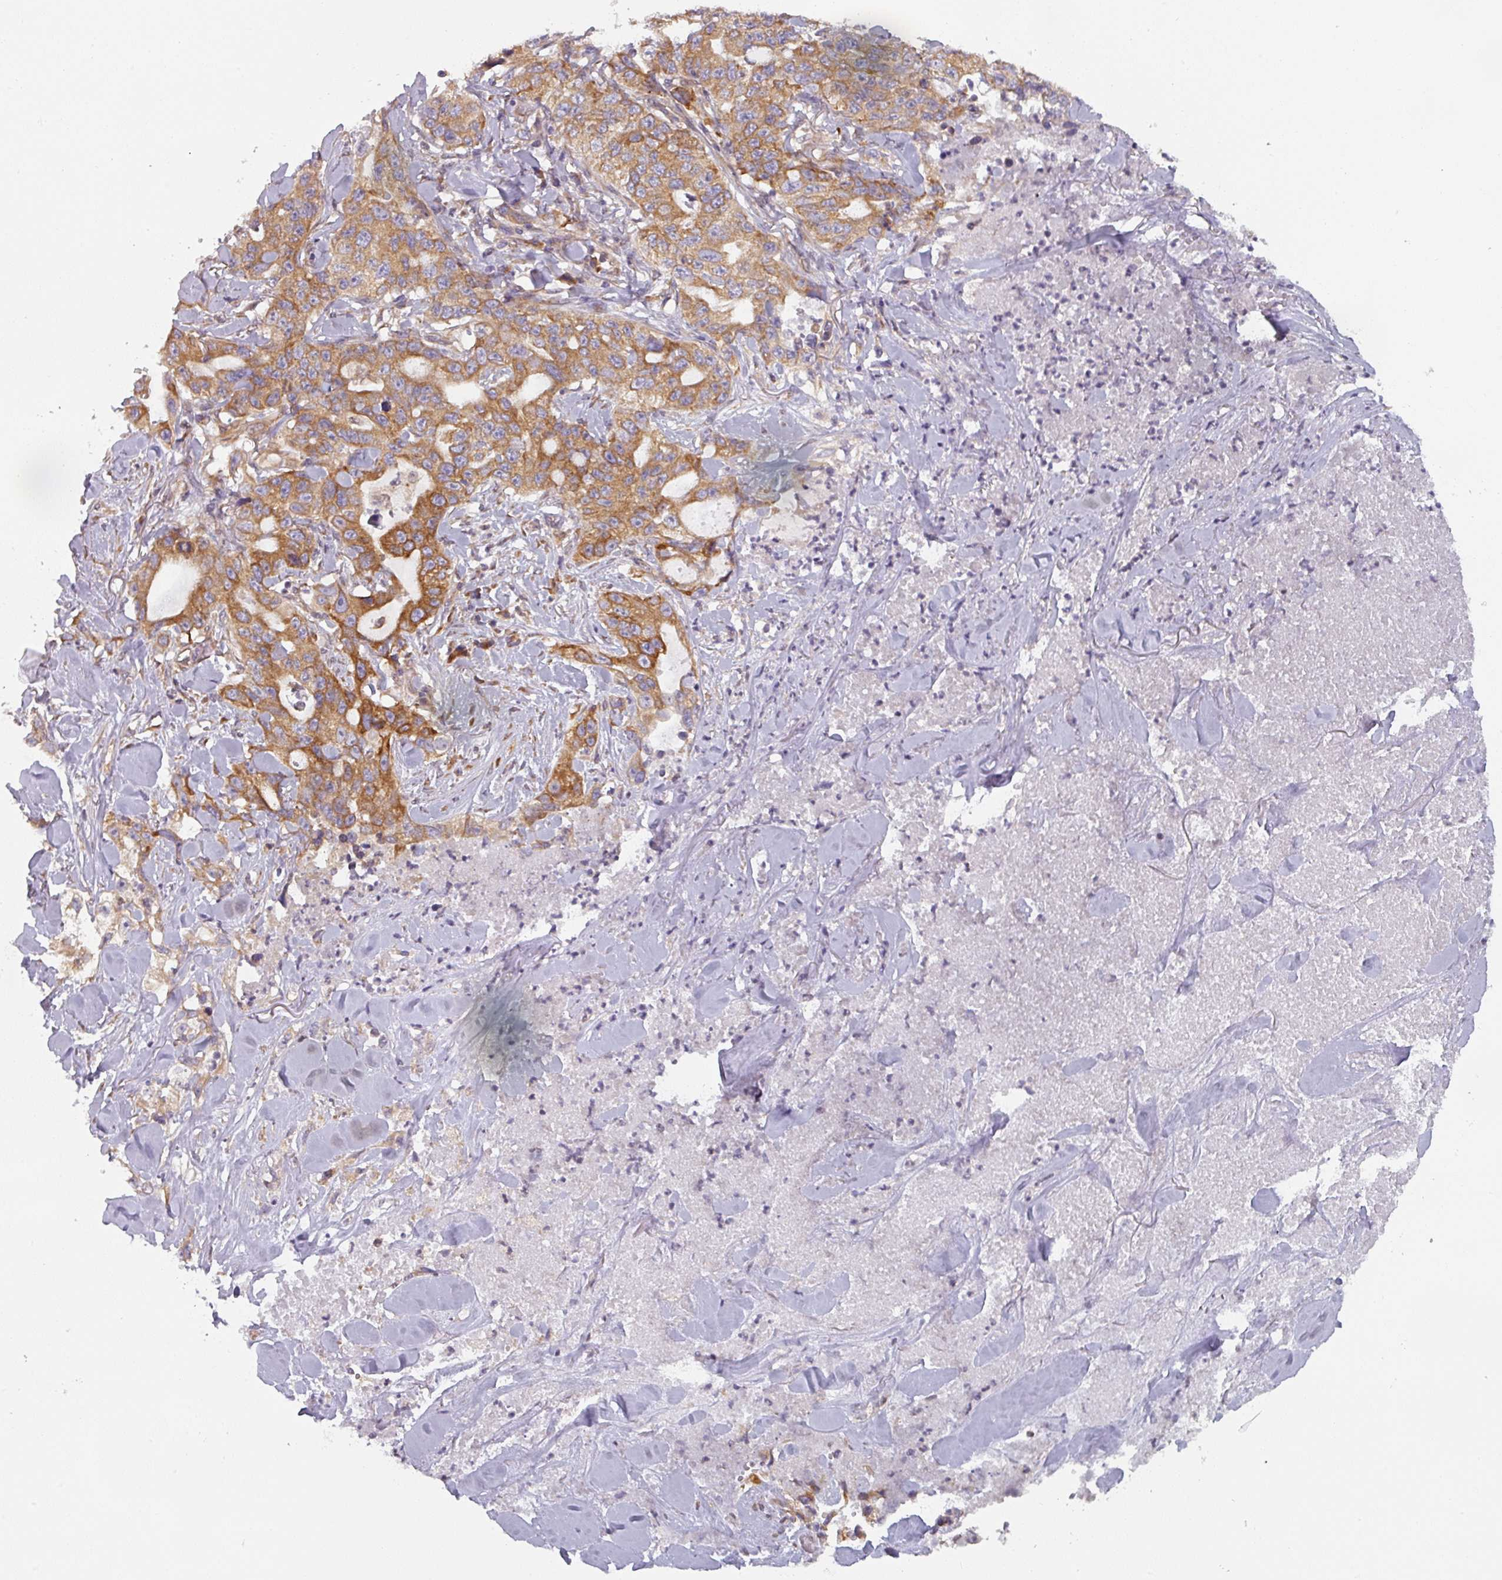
{"staining": {"intensity": "moderate", "quantity": ">75%", "location": "cytoplasmic/membranous"}, "tissue": "lung cancer", "cell_type": "Tumor cells", "image_type": "cancer", "snomed": [{"axis": "morphology", "description": "Adenocarcinoma, NOS"}, {"axis": "topography", "description": "Lung"}], "caption": "Tumor cells exhibit moderate cytoplasmic/membranous staining in about >75% of cells in lung cancer (adenocarcinoma).", "gene": "TAPT1", "patient": {"sex": "female", "age": 51}}